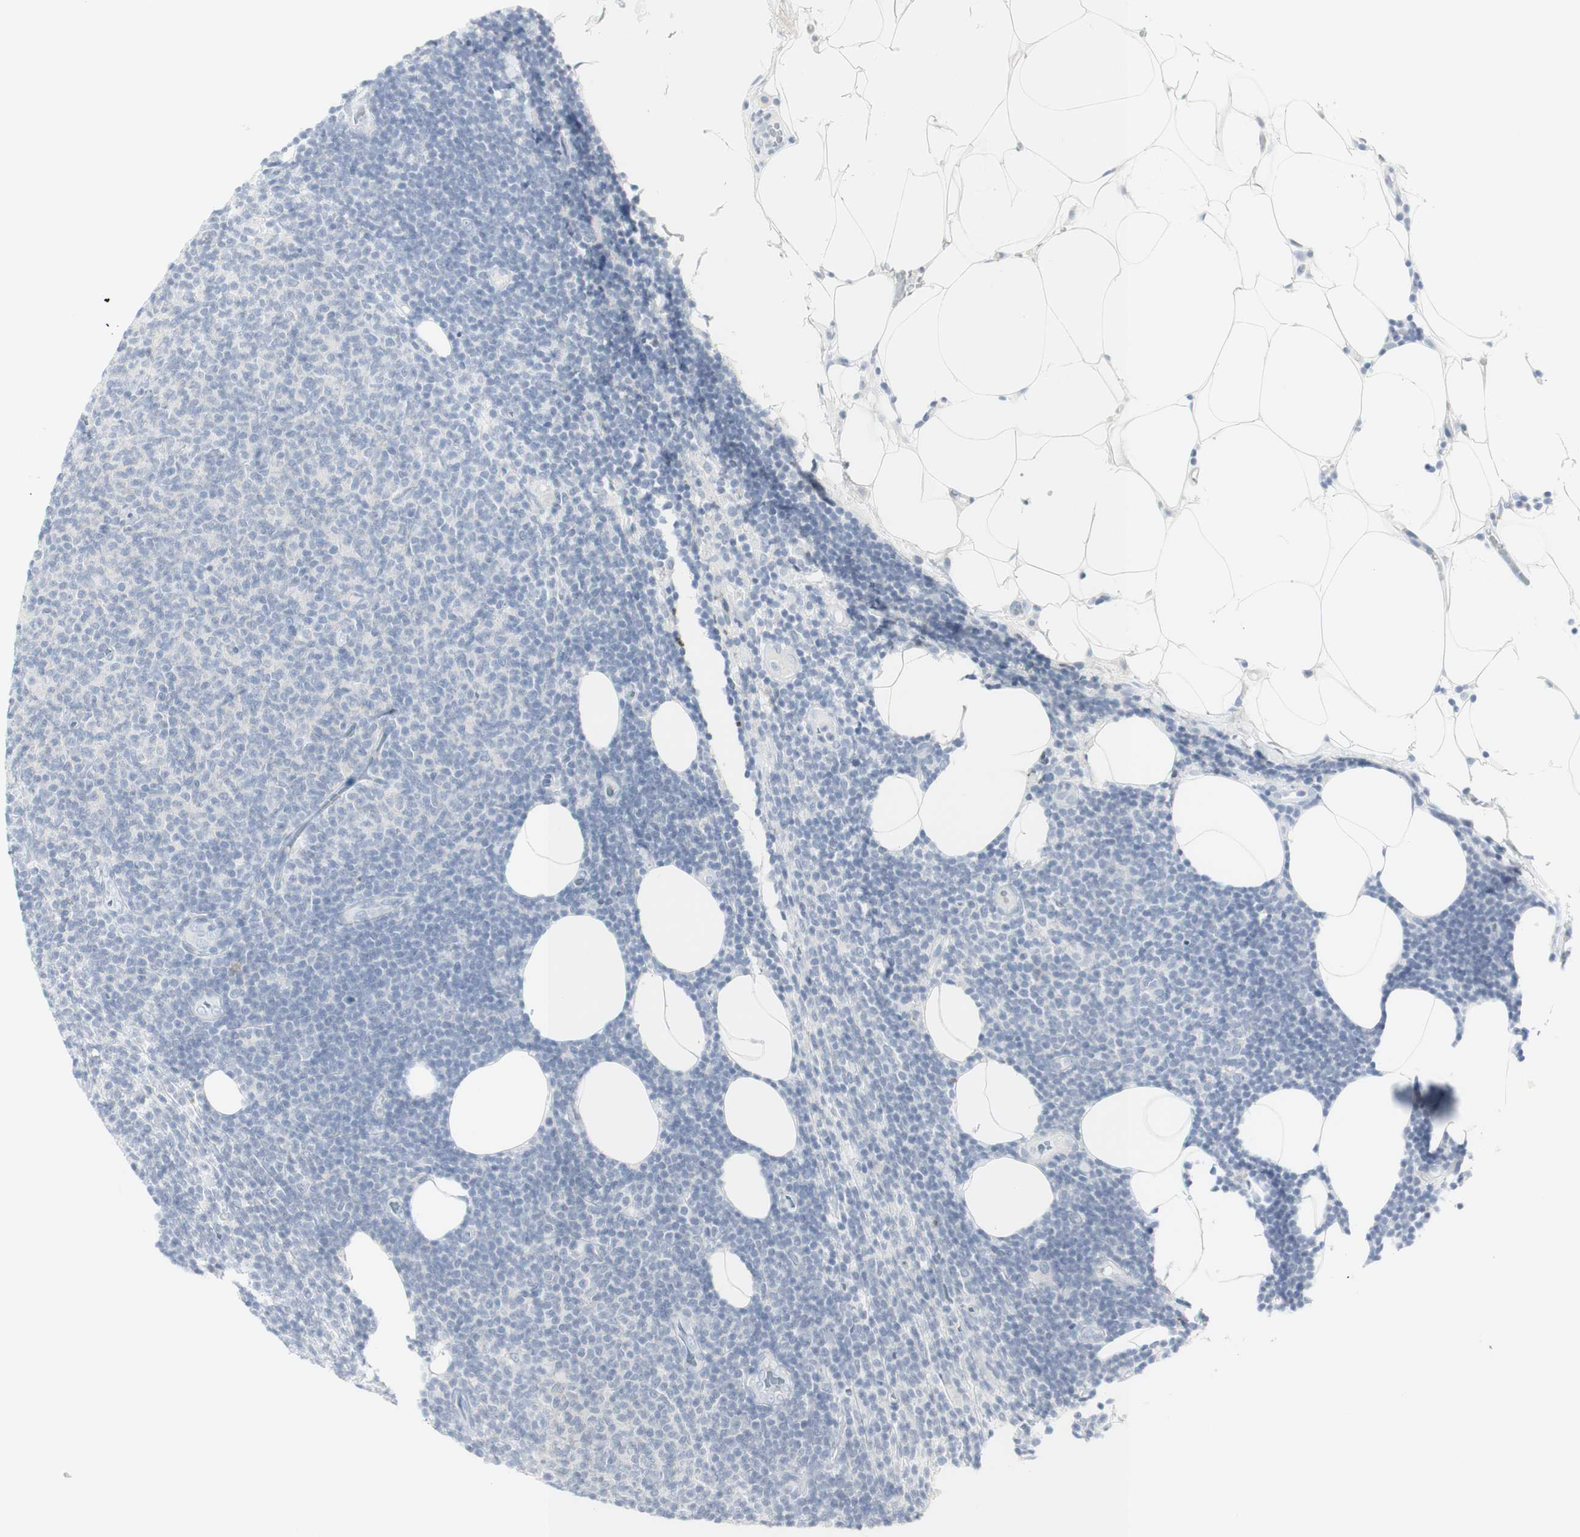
{"staining": {"intensity": "negative", "quantity": "none", "location": "none"}, "tissue": "lymphoma", "cell_type": "Tumor cells", "image_type": "cancer", "snomed": [{"axis": "morphology", "description": "Malignant lymphoma, non-Hodgkin's type, Low grade"}, {"axis": "topography", "description": "Lymph node"}], "caption": "A micrograph of human lymphoma is negative for staining in tumor cells.", "gene": "MDK", "patient": {"sex": "male", "age": 66}}